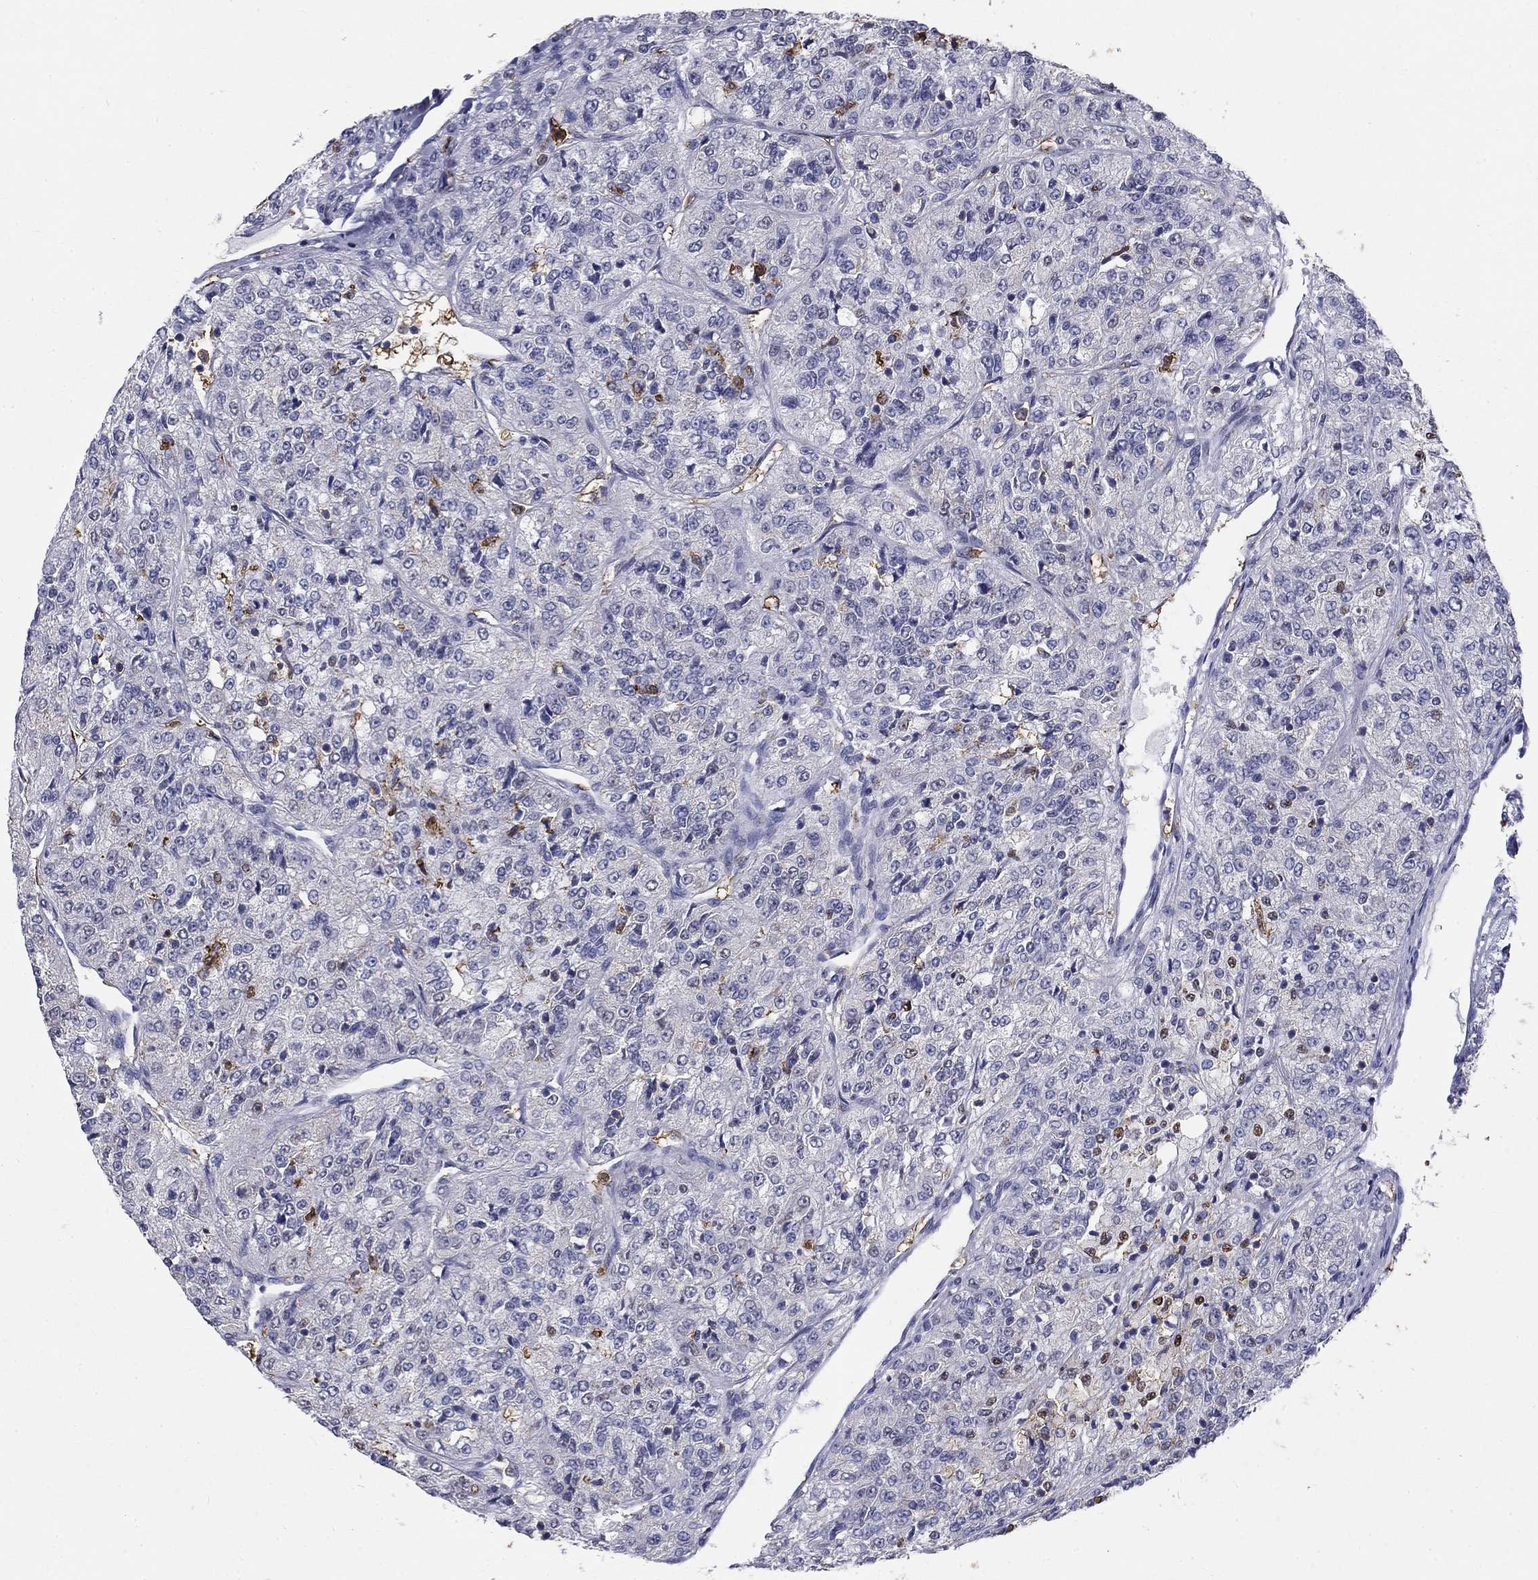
{"staining": {"intensity": "negative", "quantity": "none", "location": "none"}, "tissue": "renal cancer", "cell_type": "Tumor cells", "image_type": "cancer", "snomed": [{"axis": "morphology", "description": "Adenocarcinoma, NOS"}, {"axis": "topography", "description": "Kidney"}], "caption": "This photomicrograph is of renal adenocarcinoma stained with immunohistochemistry to label a protein in brown with the nuclei are counter-stained blue. There is no expression in tumor cells. The staining is performed using DAB (3,3'-diaminobenzidine) brown chromogen with nuclei counter-stained in using hematoxylin.", "gene": "IGSF8", "patient": {"sex": "female", "age": 63}}